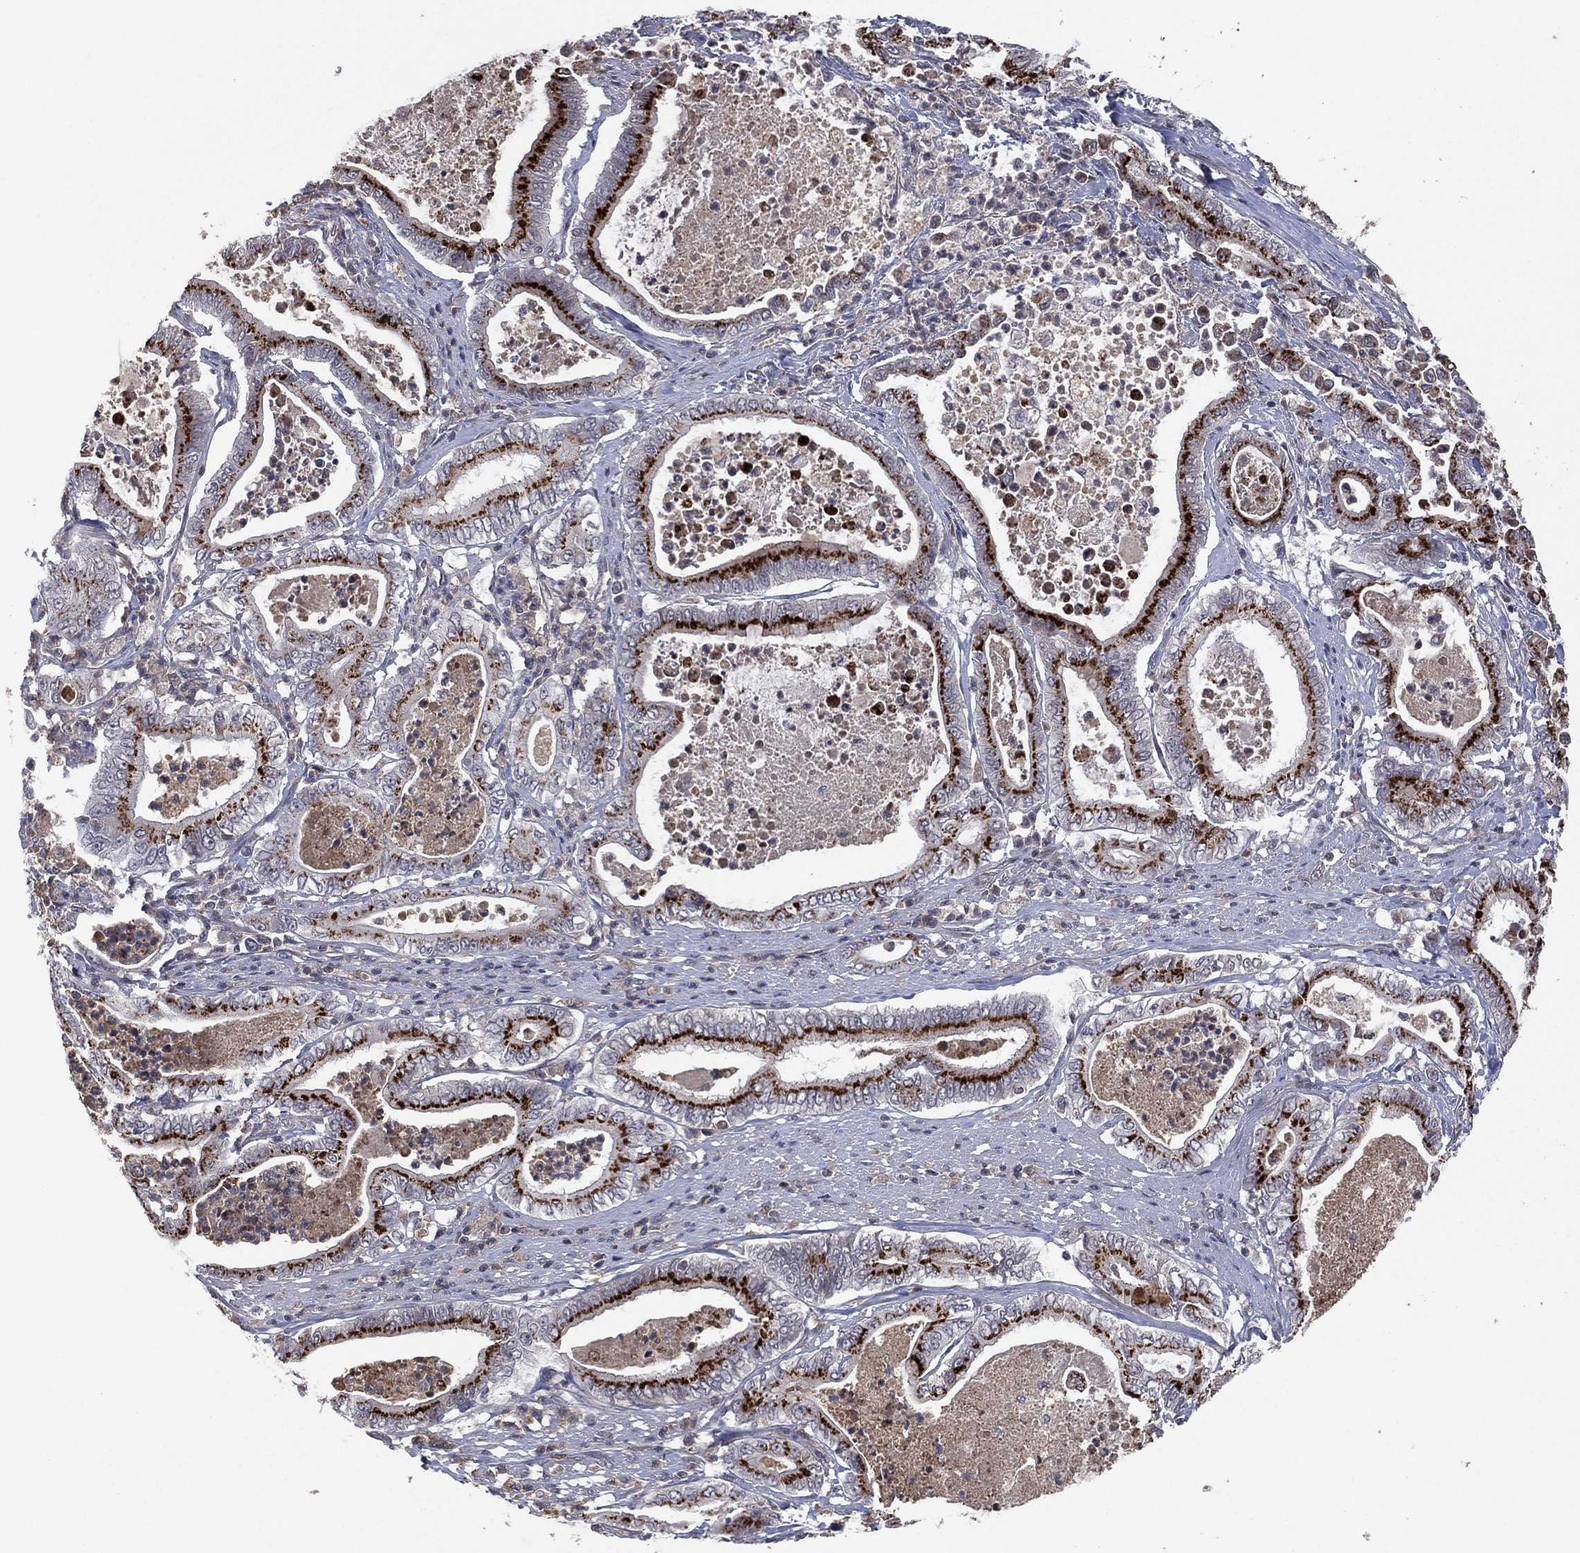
{"staining": {"intensity": "strong", "quantity": "25%-75%", "location": "cytoplasmic/membranous"}, "tissue": "pancreatic cancer", "cell_type": "Tumor cells", "image_type": "cancer", "snomed": [{"axis": "morphology", "description": "Adenocarcinoma, NOS"}, {"axis": "topography", "description": "Pancreas"}], "caption": "This is a micrograph of IHC staining of pancreatic cancer, which shows strong expression in the cytoplasmic/membranous of tumor cells.", "gene": "ATG4B", "patient": {"sex": "male", "age": 71}}